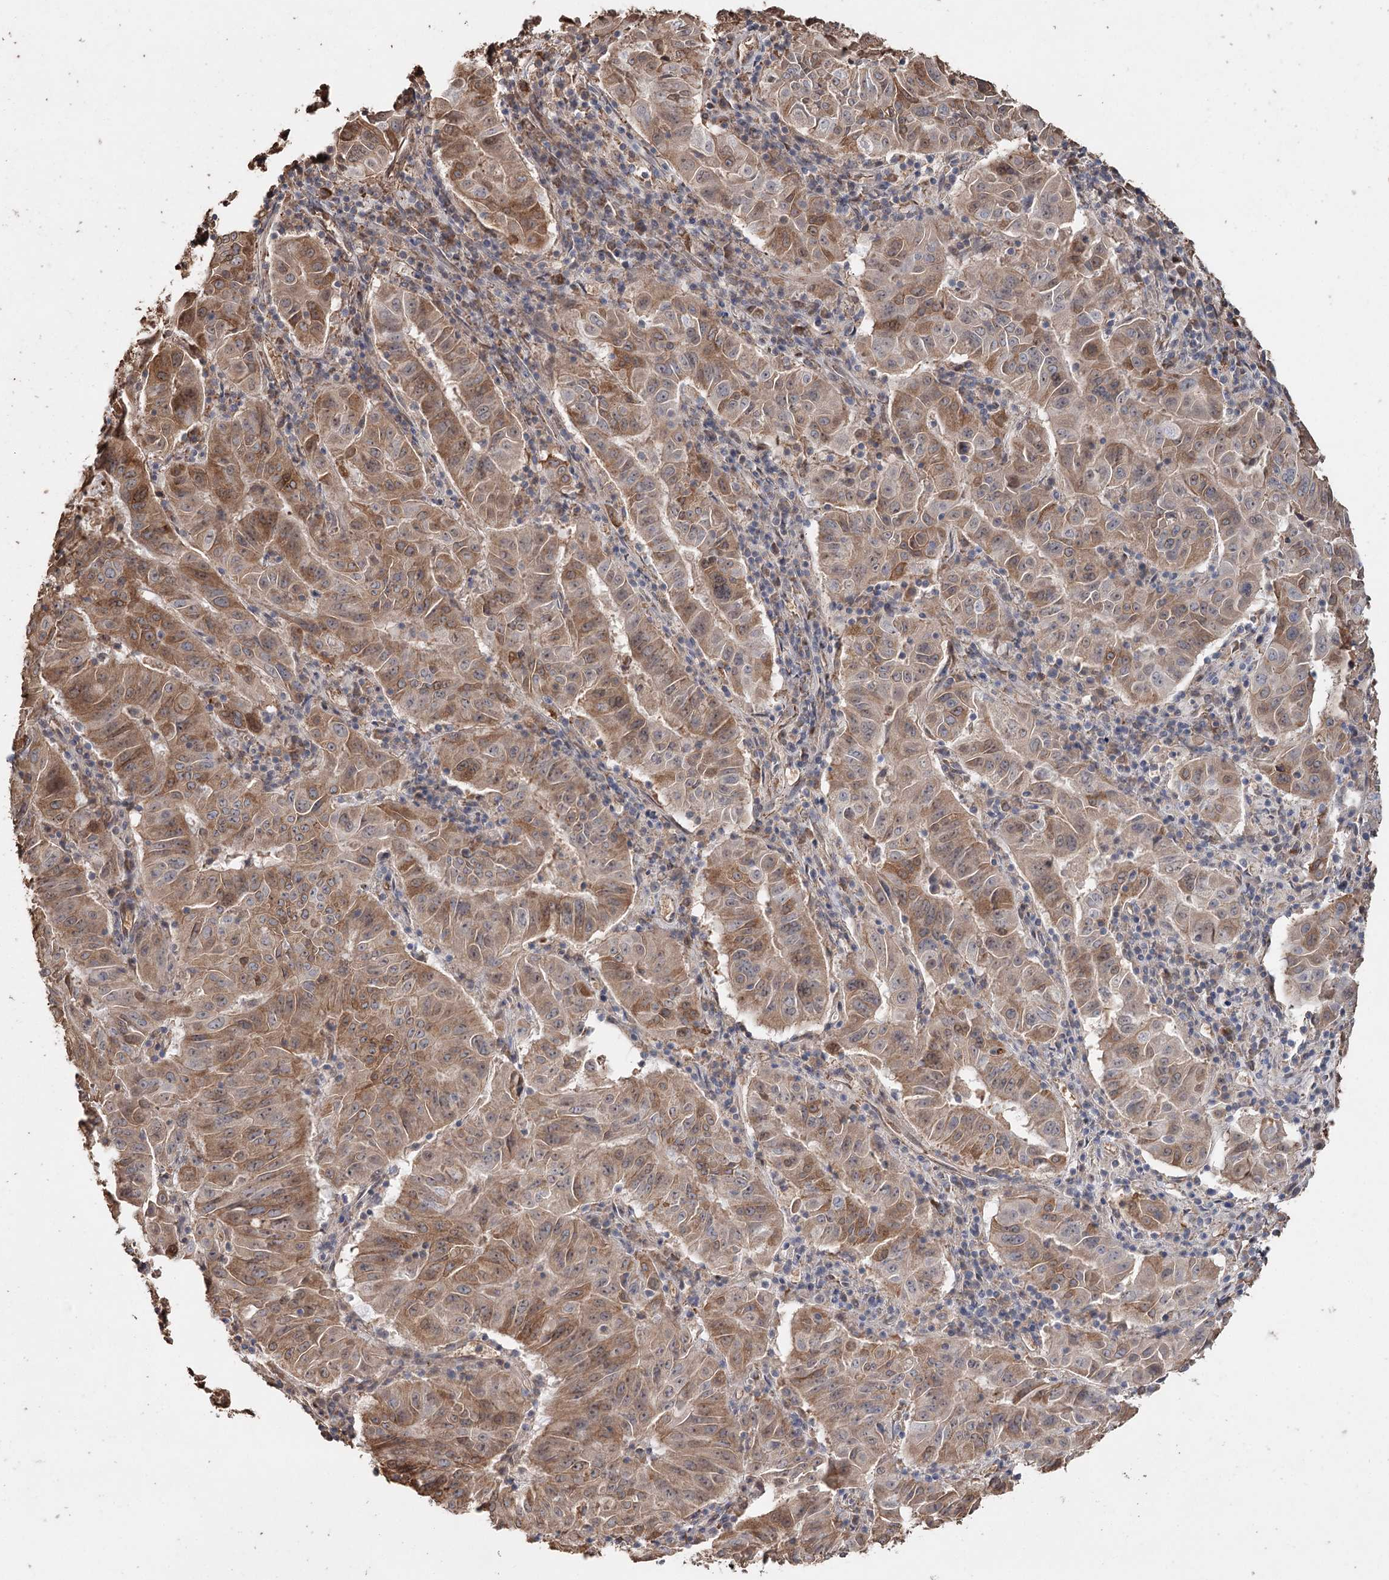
{"staining": {"intensity": "moderate", "quantity": ">75%", "location": "cytoplasmic/membranous,nuclear"}, "tissue": "pancreatic cancer", "cell_type": "Tumor cells", "image_type": "cancer", "snomed": [{"axis": "morphology", "description": "Adenocarcinoma, NOS"}, {"axis": "topography", "description": "Pancreas"}], "caption": "Protein expression analysis of pancreatic cancer displays moderate cytoplasmic/membranous and nuclear expression in approximately >75% of tumor cells. Using DAB (3,3'-diaminobenzidine) (brown) and hematoxylin (blue) stains, captured at high magnification using brightfield microscopy.", "gene": "SYVN1", "patient": {"sex": "male", "age": 63}}